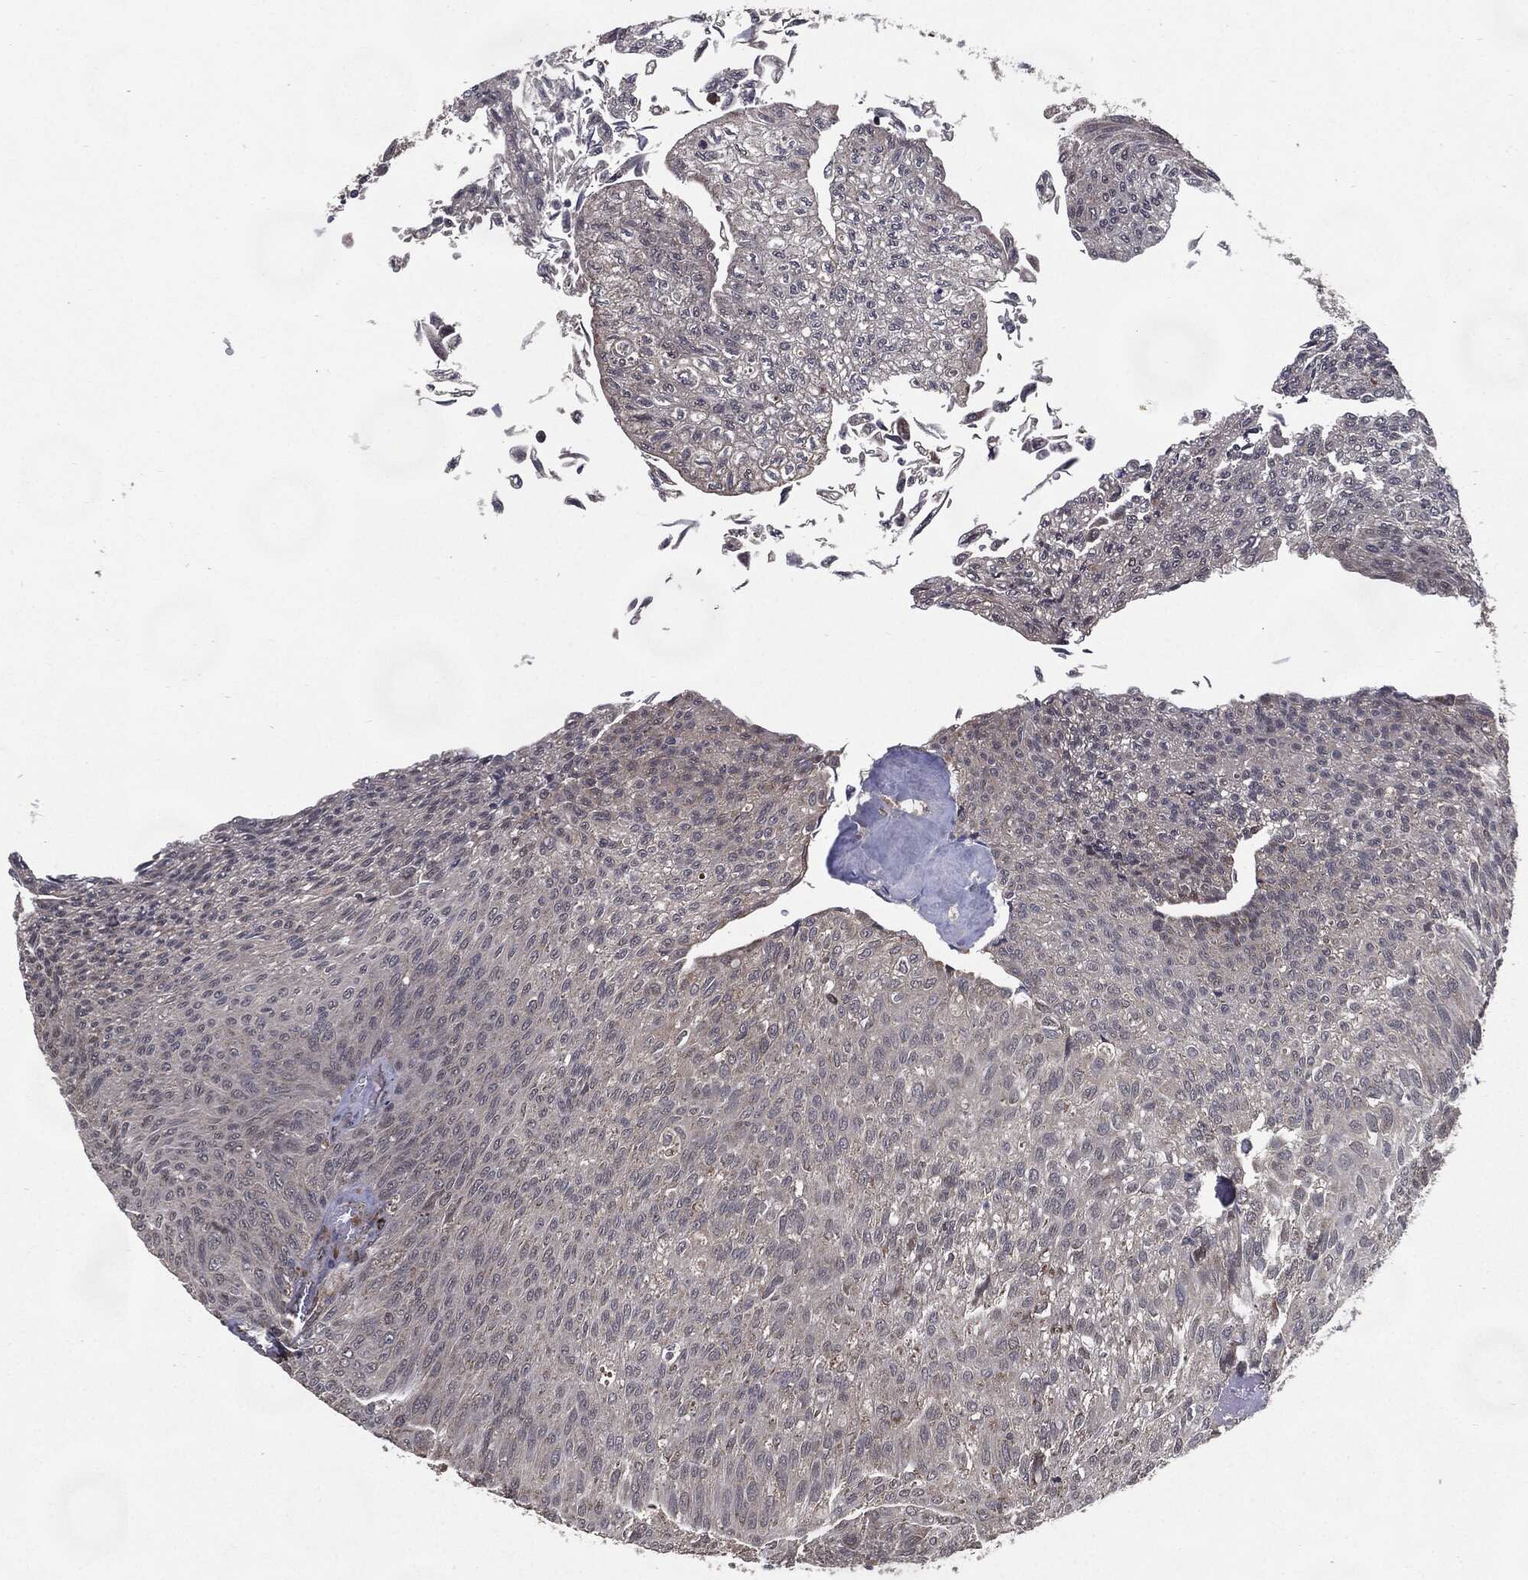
{"staining": {"intensity": "moderate", "quantity": "<25%", "location": "cytoplasmic/membranous"}, "tissue": "urothelial cancer", "cell_type": "Tumor cells", "image_type": "cancer", "snomed": [{"axis": "morphology", "description": "Urothelial carcinoma, Low grade"}, {"axis": "topography", "description": "Ureter, NOS"}, {"axis": "topography", "description": "Urinary bladder"}], "caption": "A histopathology image showing moderate cytoplasmic/membranous expression in approximately <25% of tumor cells in urothelial carcinoma (low-grade), as visualized by brown immunohistochemical staining.", "gene": "HDAC5", "patient": {"sex": "male", "age": 78}}